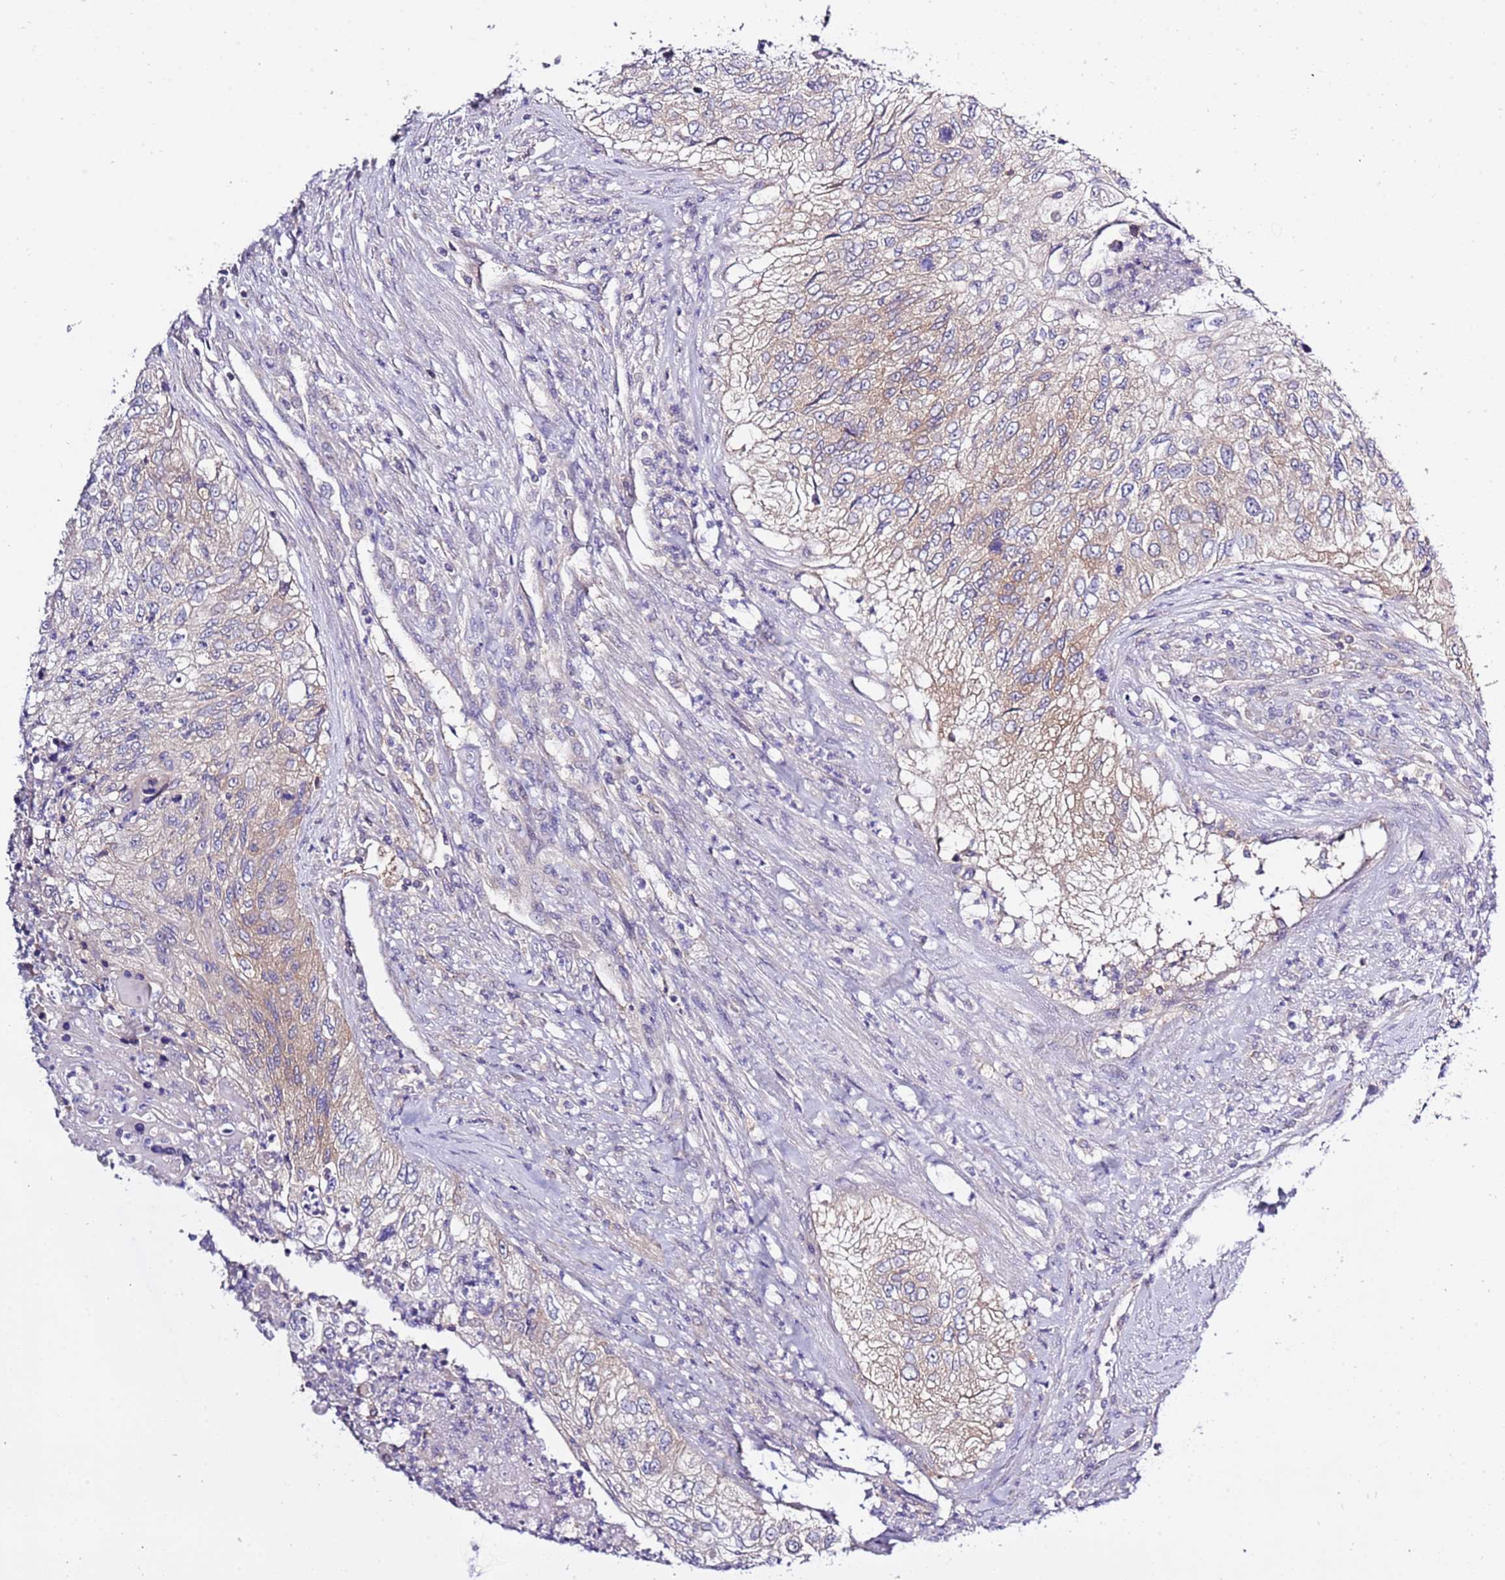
{"staining": {"intensity": "moderate", "quantity": "25%-75%", "location": "cytoplasmic/membranous"}, "tissue": "urothelial cancer", "cell_type": "Tumor cells", "image_type": "cancer", "snomed": [{"axis": "morphology", "description": "Urothelial carcinoma, High grade"}, {"axis": "topography", "description": "Urinary bladder"}], "caption": "High-grade urothelial carcinoma stained for a protein (brown) exhibits moderate cytoplasmic/membranous positive expression in about 25%-75% of tumor cells.", "gene": "STIP1", "patient": {"sex": "female", "age": 60}}